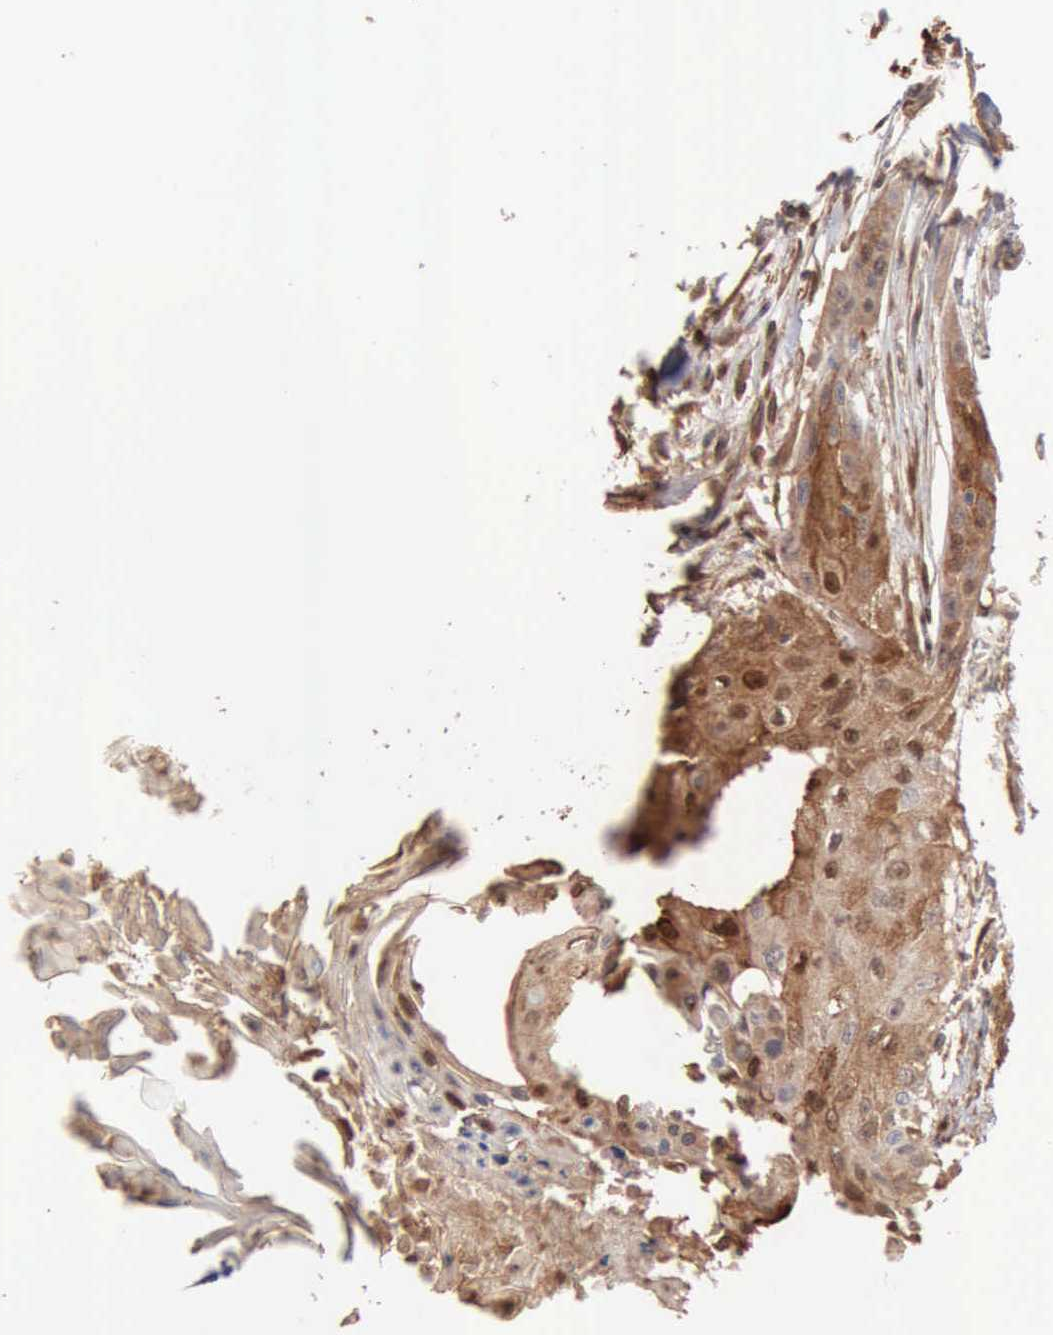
{"staining": {"intensity": "strong", "quantity": ">75%", "location": "cytoplasmic/membranous,nuclear"}, "tissue": "head and neck cancer", "cell_type": "Tumor cells", "image_type": "cancer", "snomed": [{"axis": "morphology", "description": "Squamous cell carcinoma, NOS"}, {"axis": "morphology", "description": "Squamous cell carcinoma, metastatic, NOS"}, {"axis": "topography", "description": "Lymph node"}, {"axis": "topography", "description": "Salivary gland"}, {"axis": "topography", "description": "Head-Neck"}], "caption": "Strong cytoplasmic/membranous and nuclear protein staining is appreciated in approximately >75% of tumor cells in head and neck metastatic squamous cell carcinoma.", "gene": "APOL2", "patient": {"sex": "female", "age": 74}}